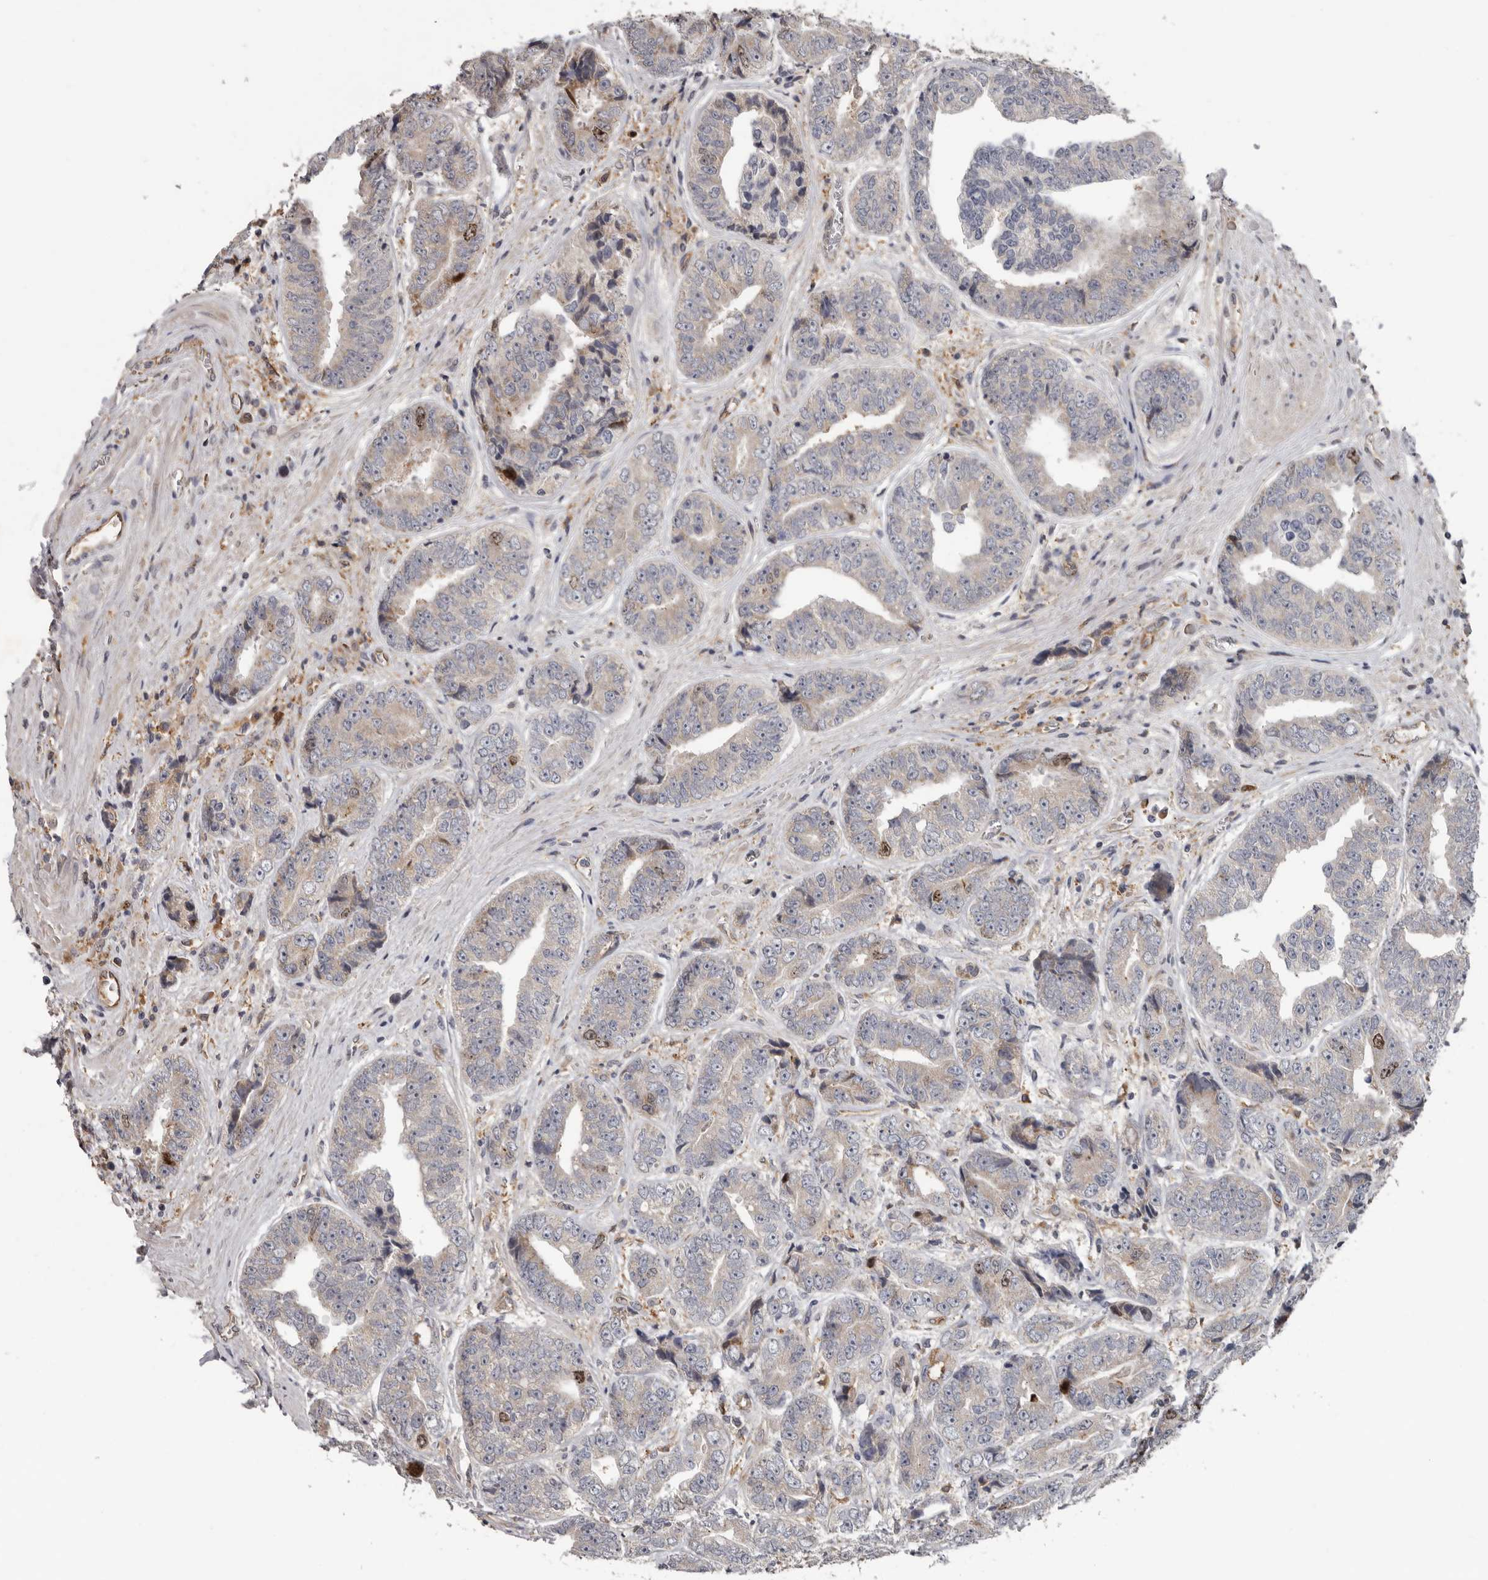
{"staining": {"intensity": "moderate", "quantity": "<25%", "location": "nuclear"}, "tissue": "prostate cancer", "cell_type": "Tumor cells", "image_type": "cancer", "snomed": [{"axis": "morphology", "description": "Adenocarcinoma, High grade"}, {"axis": "topography", "description": "Prostate"}], "caption": "Immunohistochemical staining of human prostate cancer (high-grade adenocarcinoma) reveals low levels of moderate nuclear protein staining in about <25% of tumor cells. Nuclei are stained in blue.", "gene": "CDCA8", "patient": {"sex": "male", "age": 61}}